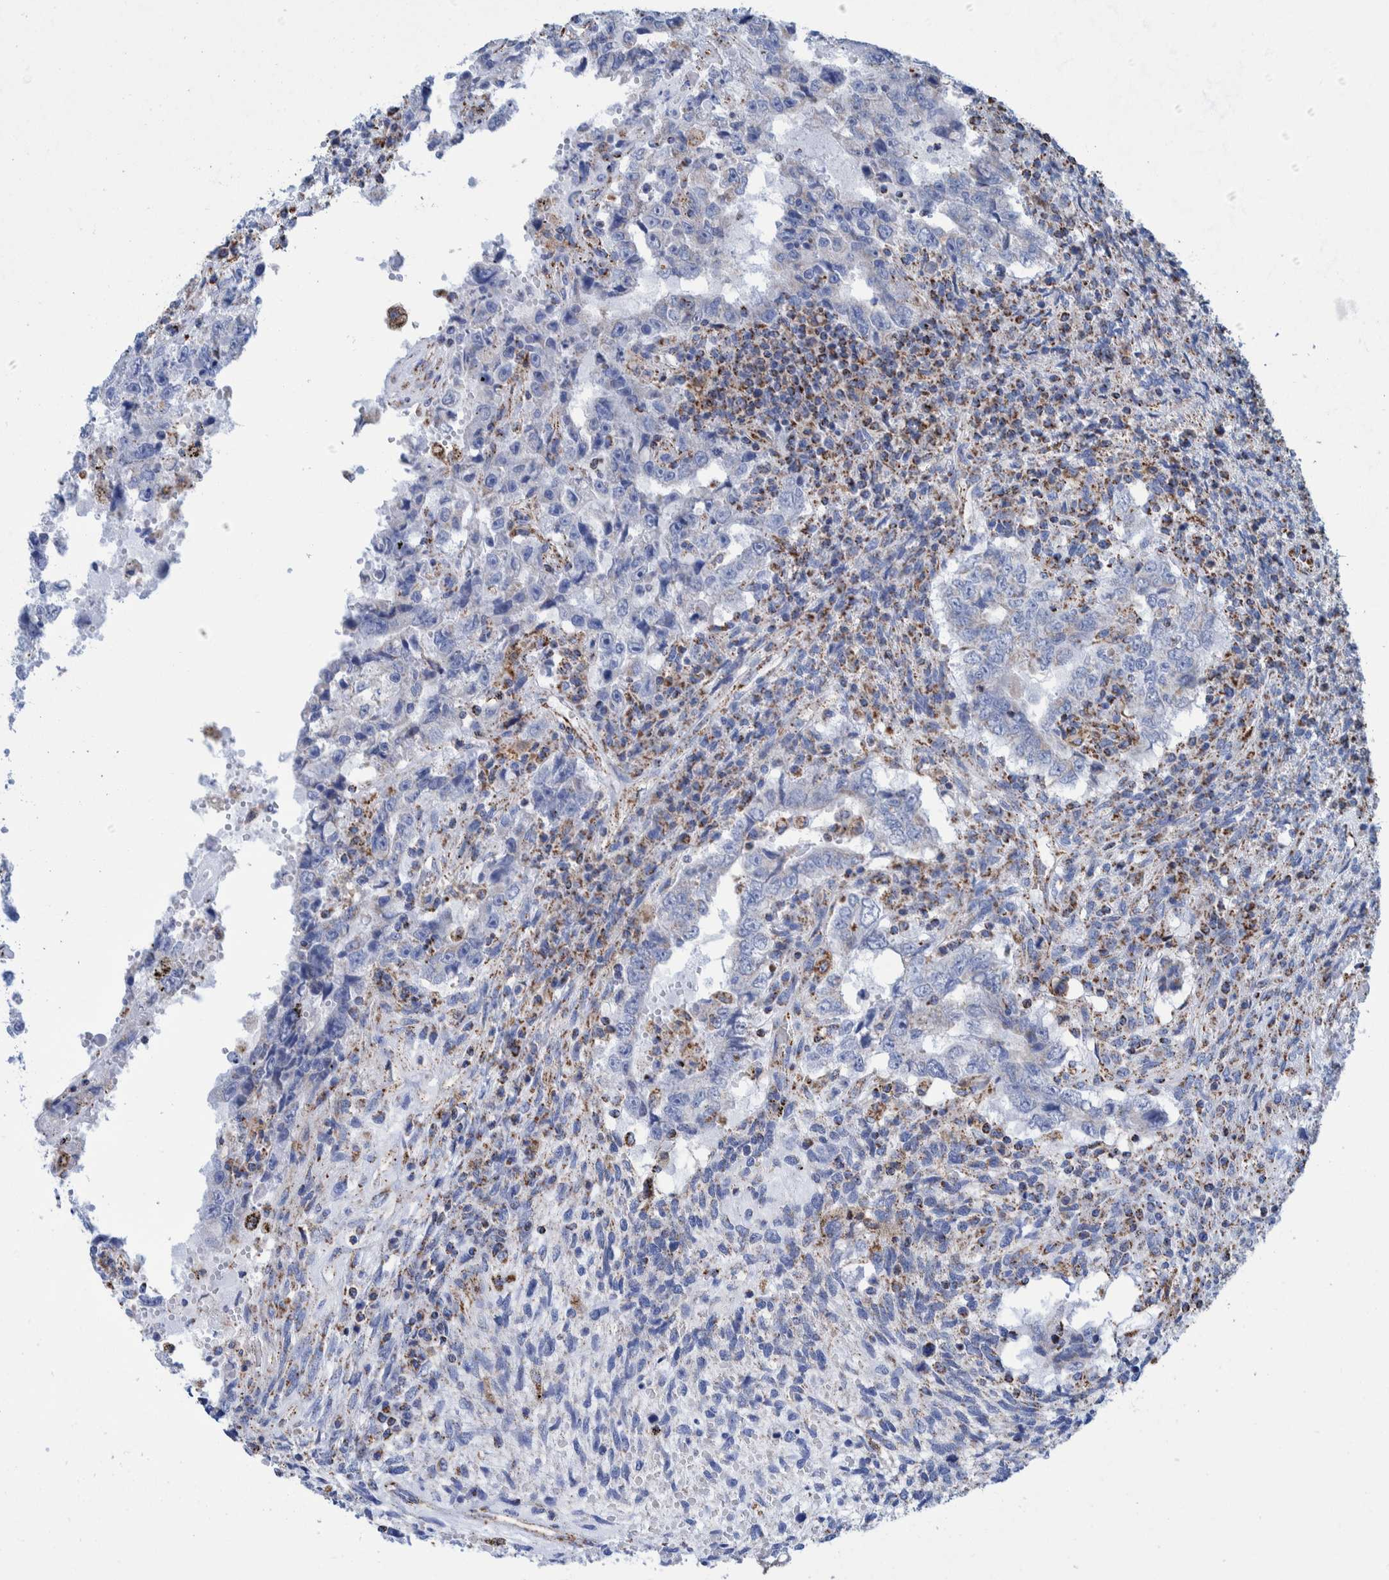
{"staining": {"intensity": "negative", "quantity": "none", "location": "none"}, "tissue": "testis cancer", "cell_type": "Tumor cells", "image_type": "cancer", "snomed": [{"axis": "morphology", "description": "Carcinoma, Embryonal, NOS"}, {"axis": "topography", "description": "Testis"}], "caption": "An image of human testis cancer is negative for staining in tumor cells.", "gene": "DECR1", "patient": {"sex": "male", "age": 26}}